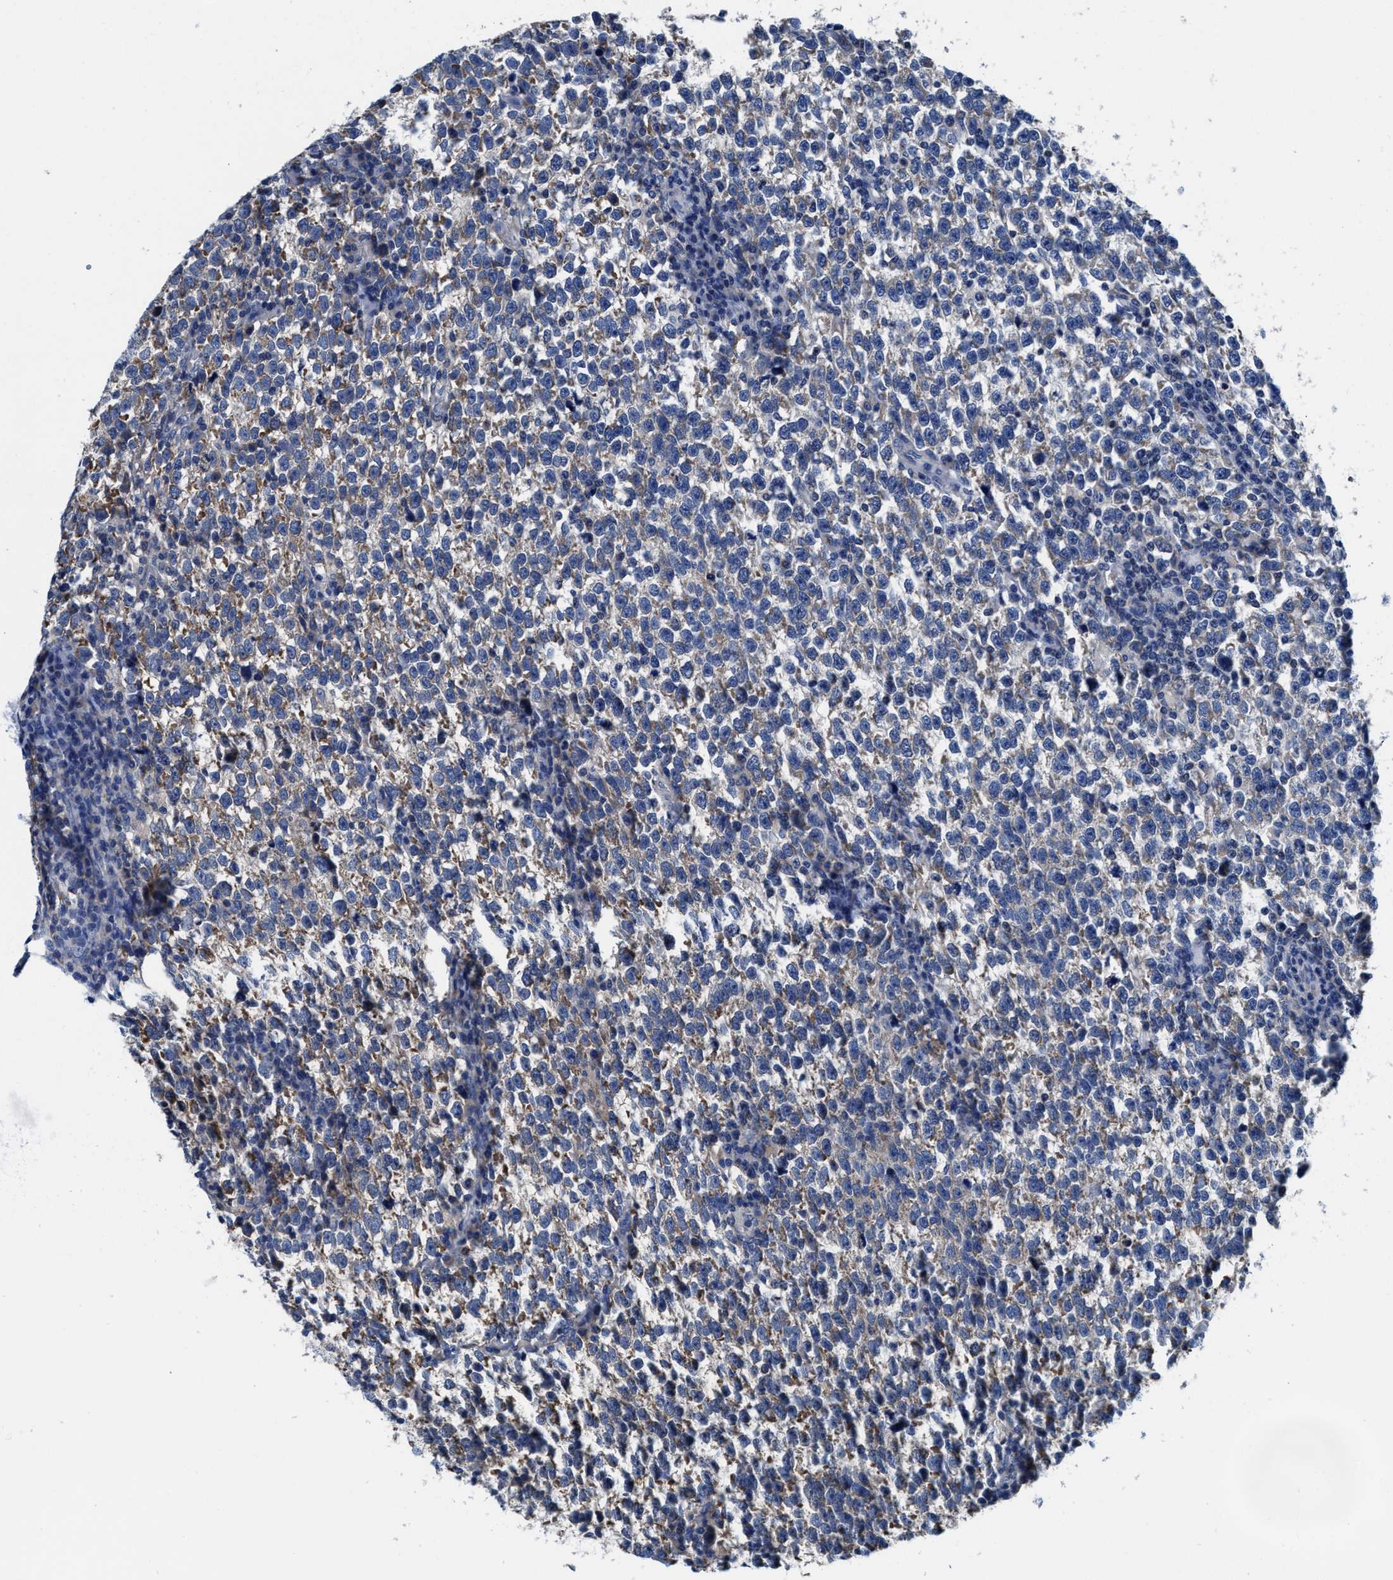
{"staining": {"intensity": "weak", "quantity": "25%-75%", "location": "cytoplasmic/membranous"}, "tissue": "testis cancer", "cell_type": "Tumor cells", "image_type": "cancer", "snomed": [{"axis": "morphology", "description": "Normal tissue, NOS"}, {"axis": "morphology", "description": "Seminoma, NOS"}, {"axis": "topography", "description": "Testis"}], "caption": "A photomicrograph of human testis seminoma stained for a protein shows weak cytoplasmic/membranous brown staining in tumor cells.", "gene": "TMEM30A", "patient": {"sex": "male", "age": 43}}